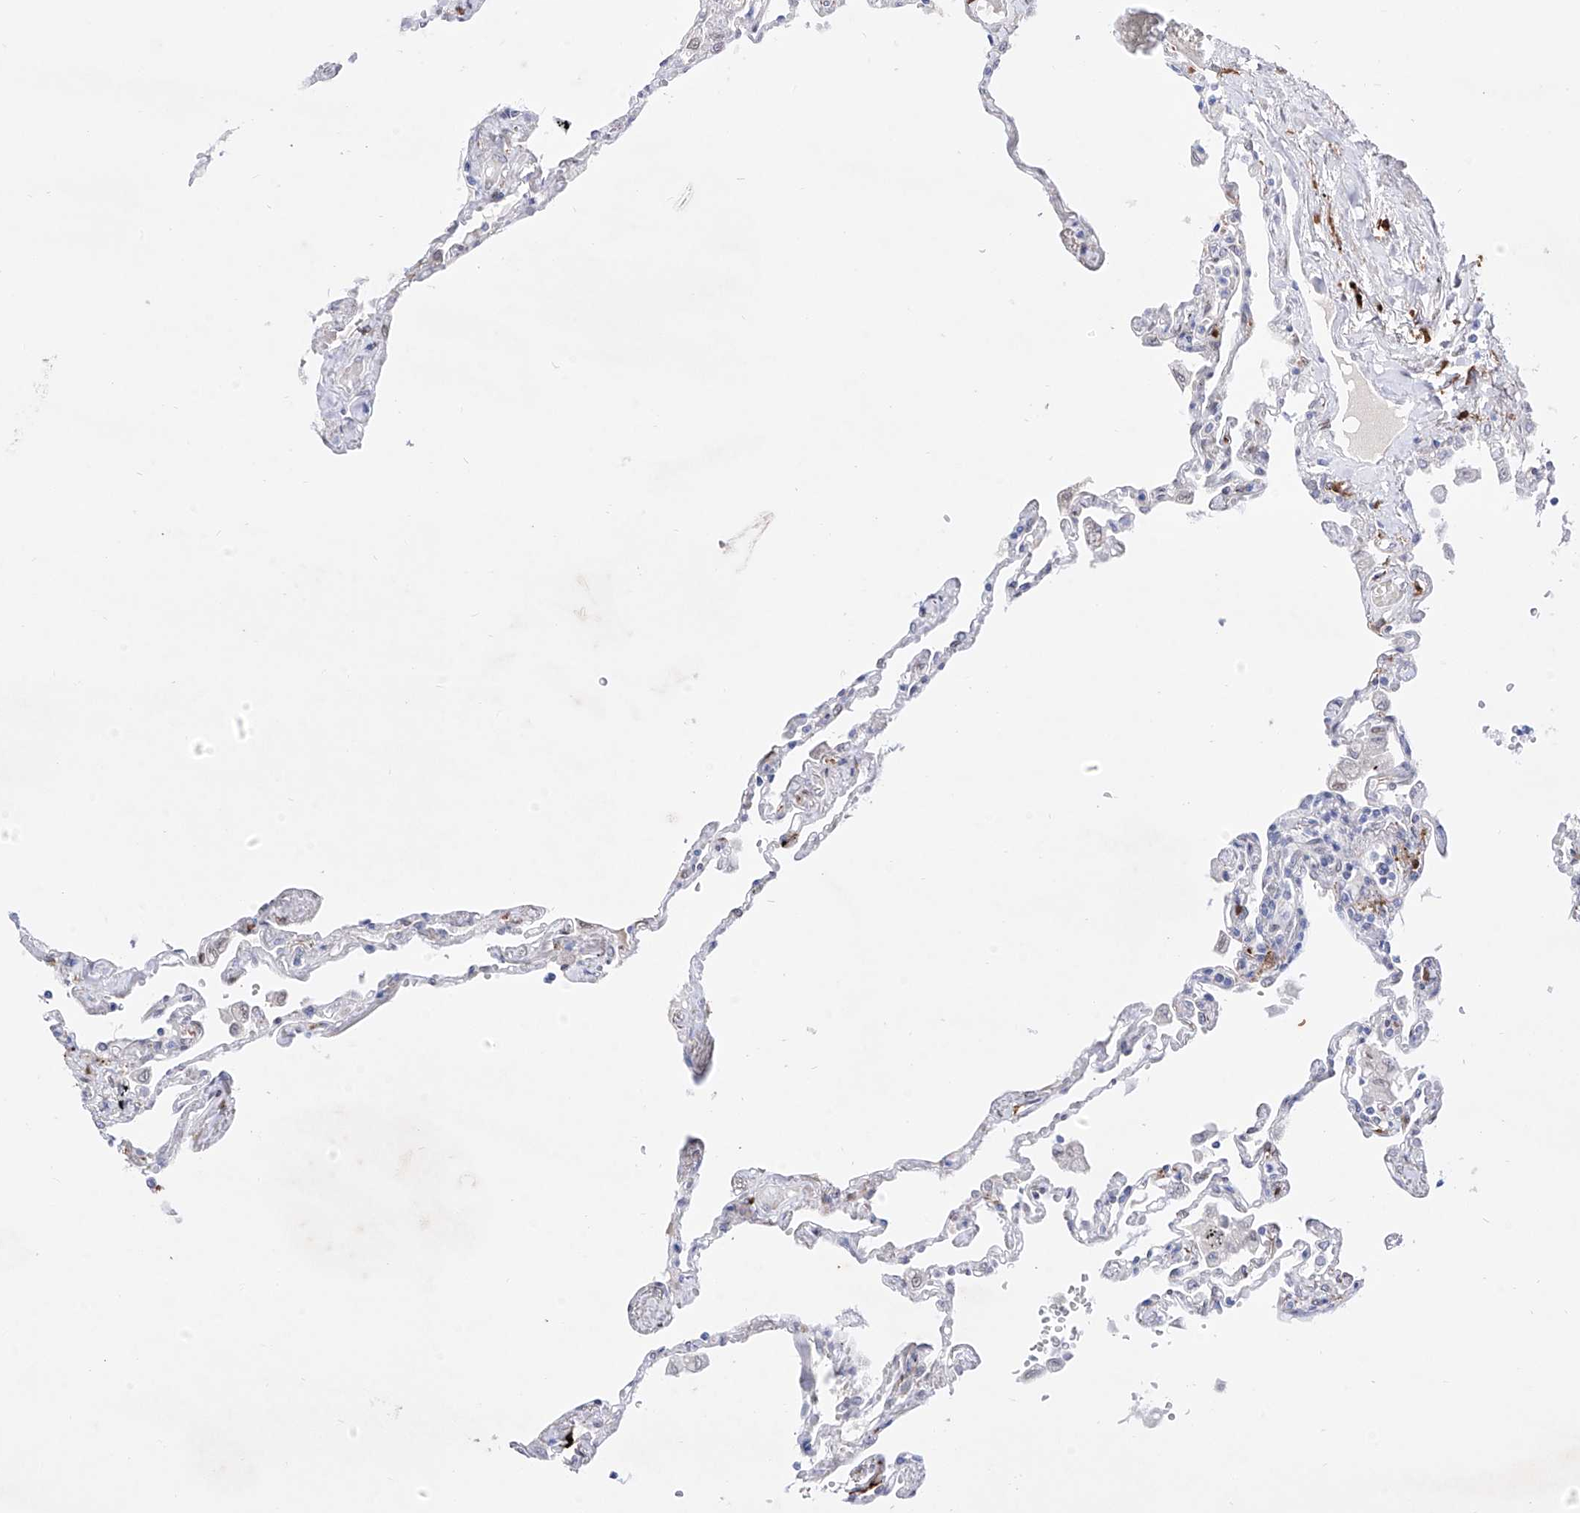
{"staining": {"intensity": "negative", "quantity": "none", "location": "none"}, "tissue": "lung", "cell_type": "Alveolar cells", "image_type": "normal", "snomed": [{"axis": "morphology", "description": "Normal tissue, NOS"}, {"axis": "topography", "description": "Lung"}], "caption": "Immunohistochemical staining of benign lung reveals no significant positivity in alveolar cells. (IHC, brightfield microscopy, high magnification).", "gene": "LCLAT1", "patient": {"sex": "female", "age": 67}}